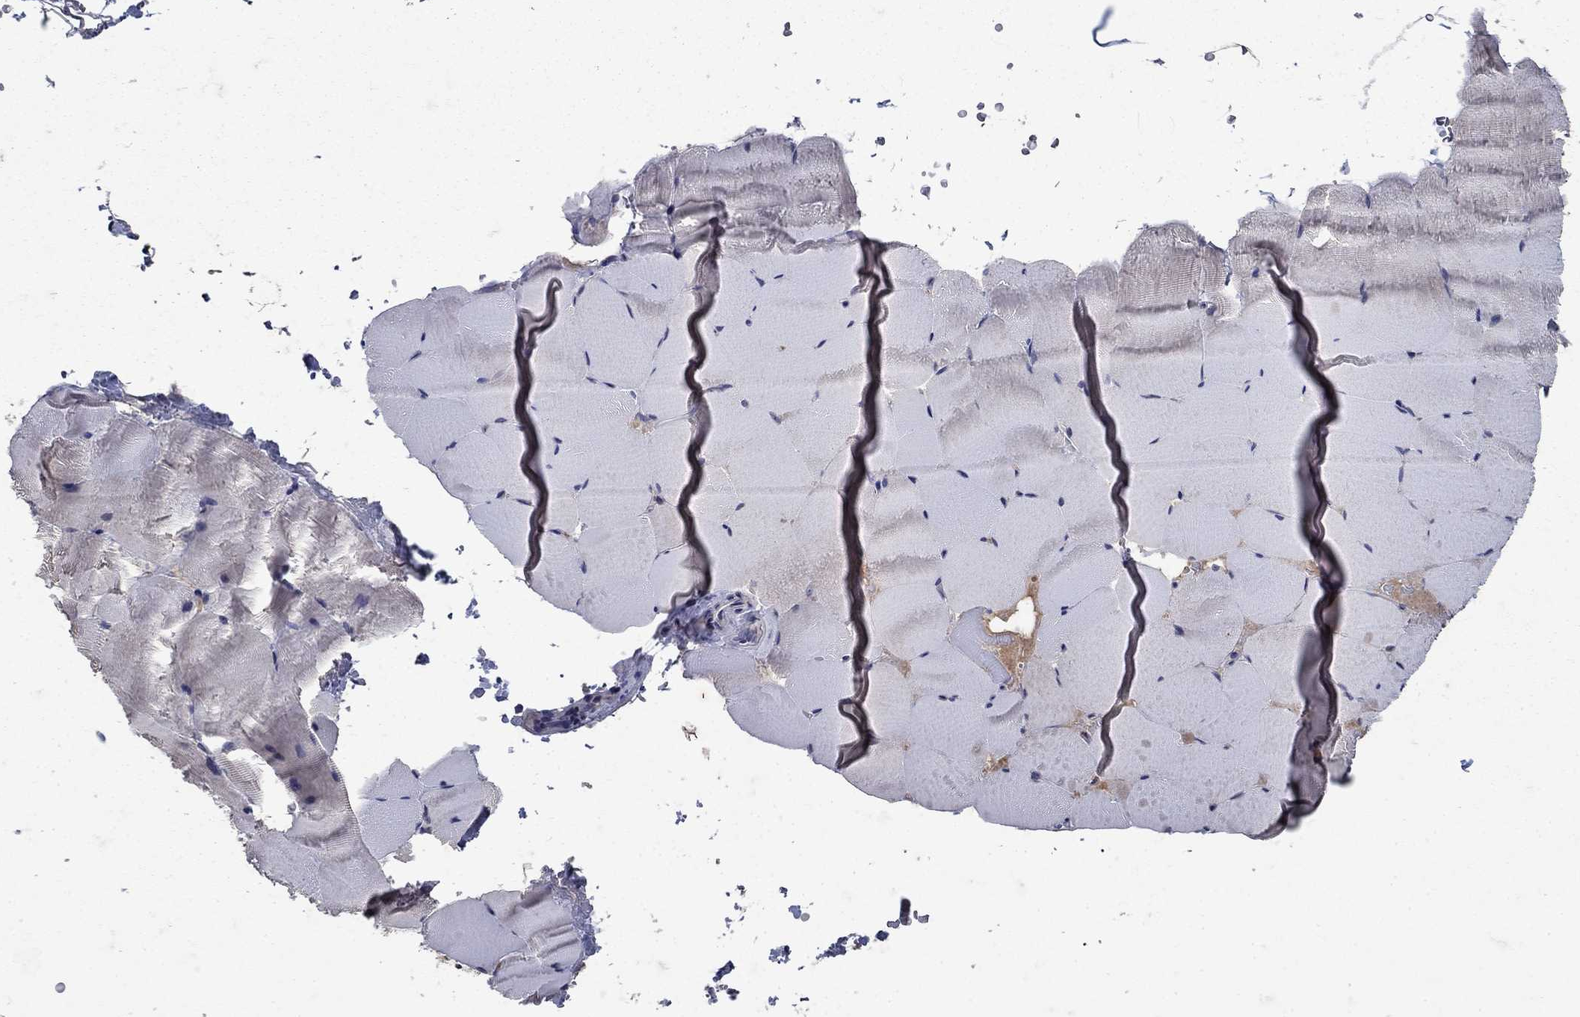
{"staining": {"intensity": "negative", "quantity": "none", "location": "none"}, "tissue": "skeletal muscle", "cell_type": "Myocytes", "image_type": "normal", "snomed": [{"axis": "morphology", "description": "Normal tissue, NOS"}, {"axis": "topography", "description": "Skeletal muscle"}], "caption": "IHC histopathology image of unremarkable skeletal muscle stained for a protein (brown), which shows no staining in myocytes. Brightfield microscopy of immunohistochemistry (IHC) stained with DAB (3,3'-diaminobenzidine) (brown) and hematoxylin (blue), captured at high magnification.", "gene": "NPC2", "patient": {"sex": "female", "age": 37}}